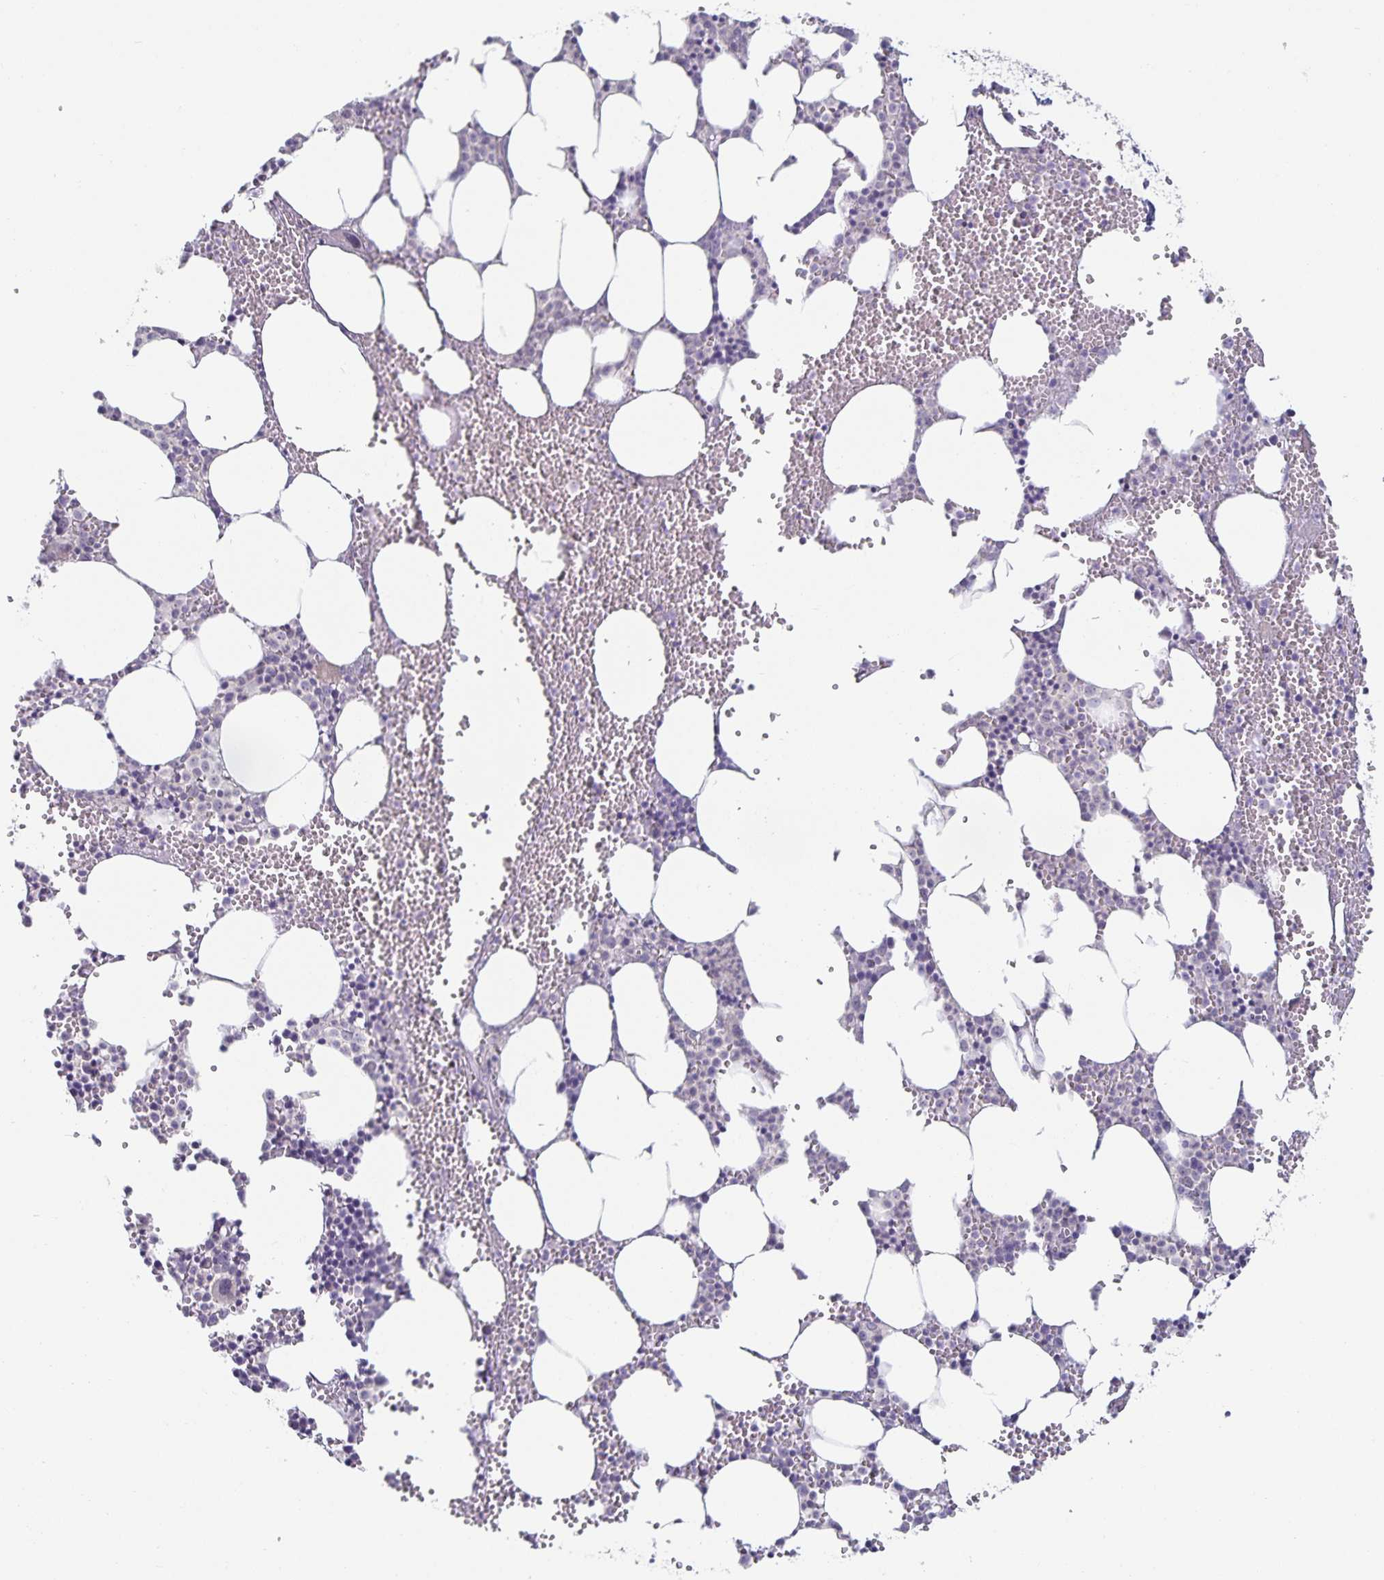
{"staining": {"intensity": "negative", "quantity": "none", "location": "none"}, "tissue": "bone marrow", "cell_type": "Hematopoietic cells", "image_type": "normal", "snomed": [{"axis": "morphology", "description": "Normal tissue, NOS"}, {"axis": "topography", "description": "Bone marrow"}], "caption": "DAB (3,3'-diaminobenzidine) immunohistochemical staining of normal bone marrow shows no significant positivity in hematopoietic cells.", "gene": "DNAH9", "patient": {"sex": "male", "age": 89}}